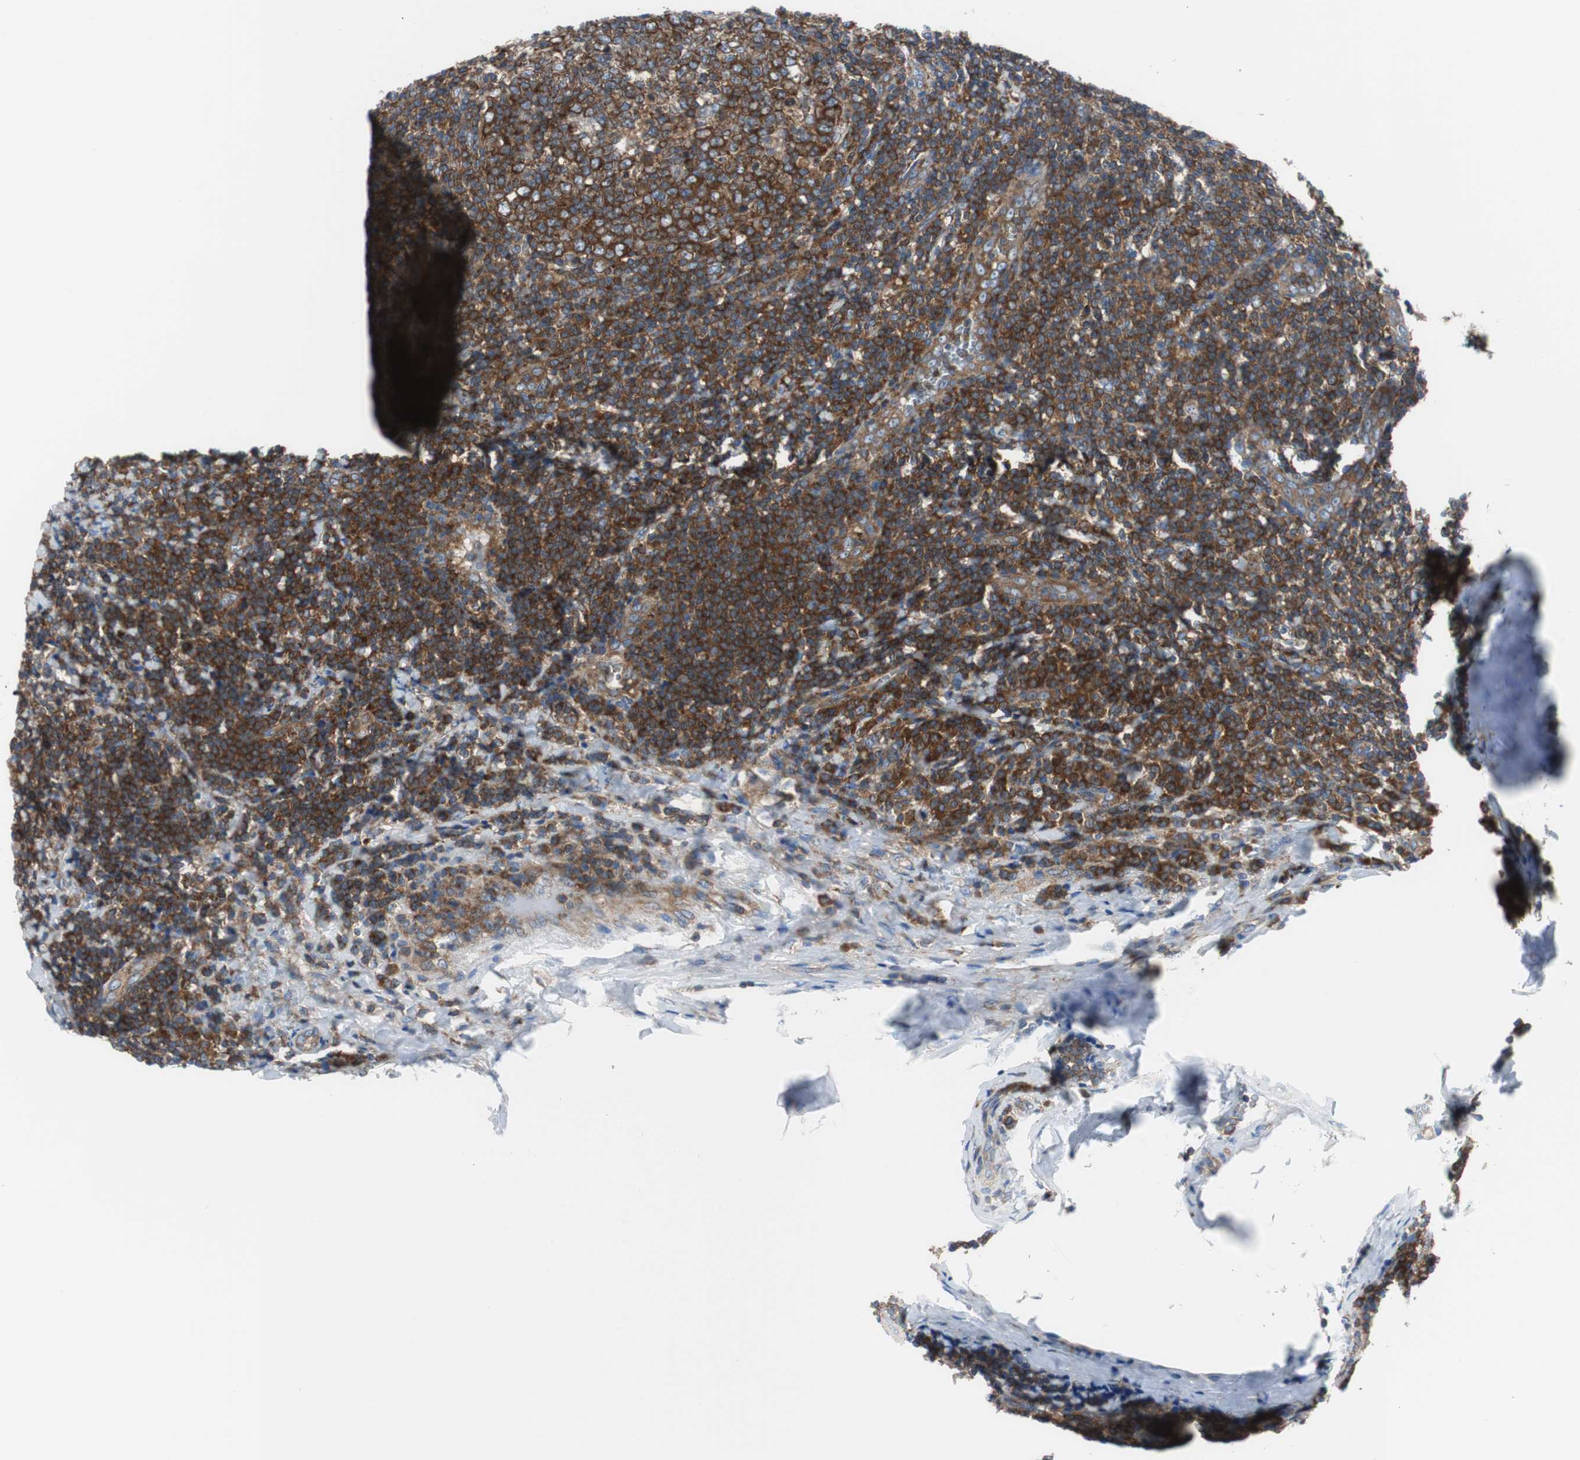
{"staining": {"intensity": "strong", "quantity": ">75%", "location": "cytoplasmic/membranous"}, "tissue": "tonsil", "cell_type": "Germinal center cells", "image_type": "normal", "snomed": [{"axis": "morphology", "description": "Normal tissue, NOS"}, {"axis": "topography", "description": "Tonsil"}], "caption": "The immunohistochemical stain shows strong cytoplasmic/membranous staining in germinal center cells of normal tonsil. (IHC, brightfield microscopy, high magnification).", "gene": "BRAF", "patient": {"sex": "male", "age": 31}}